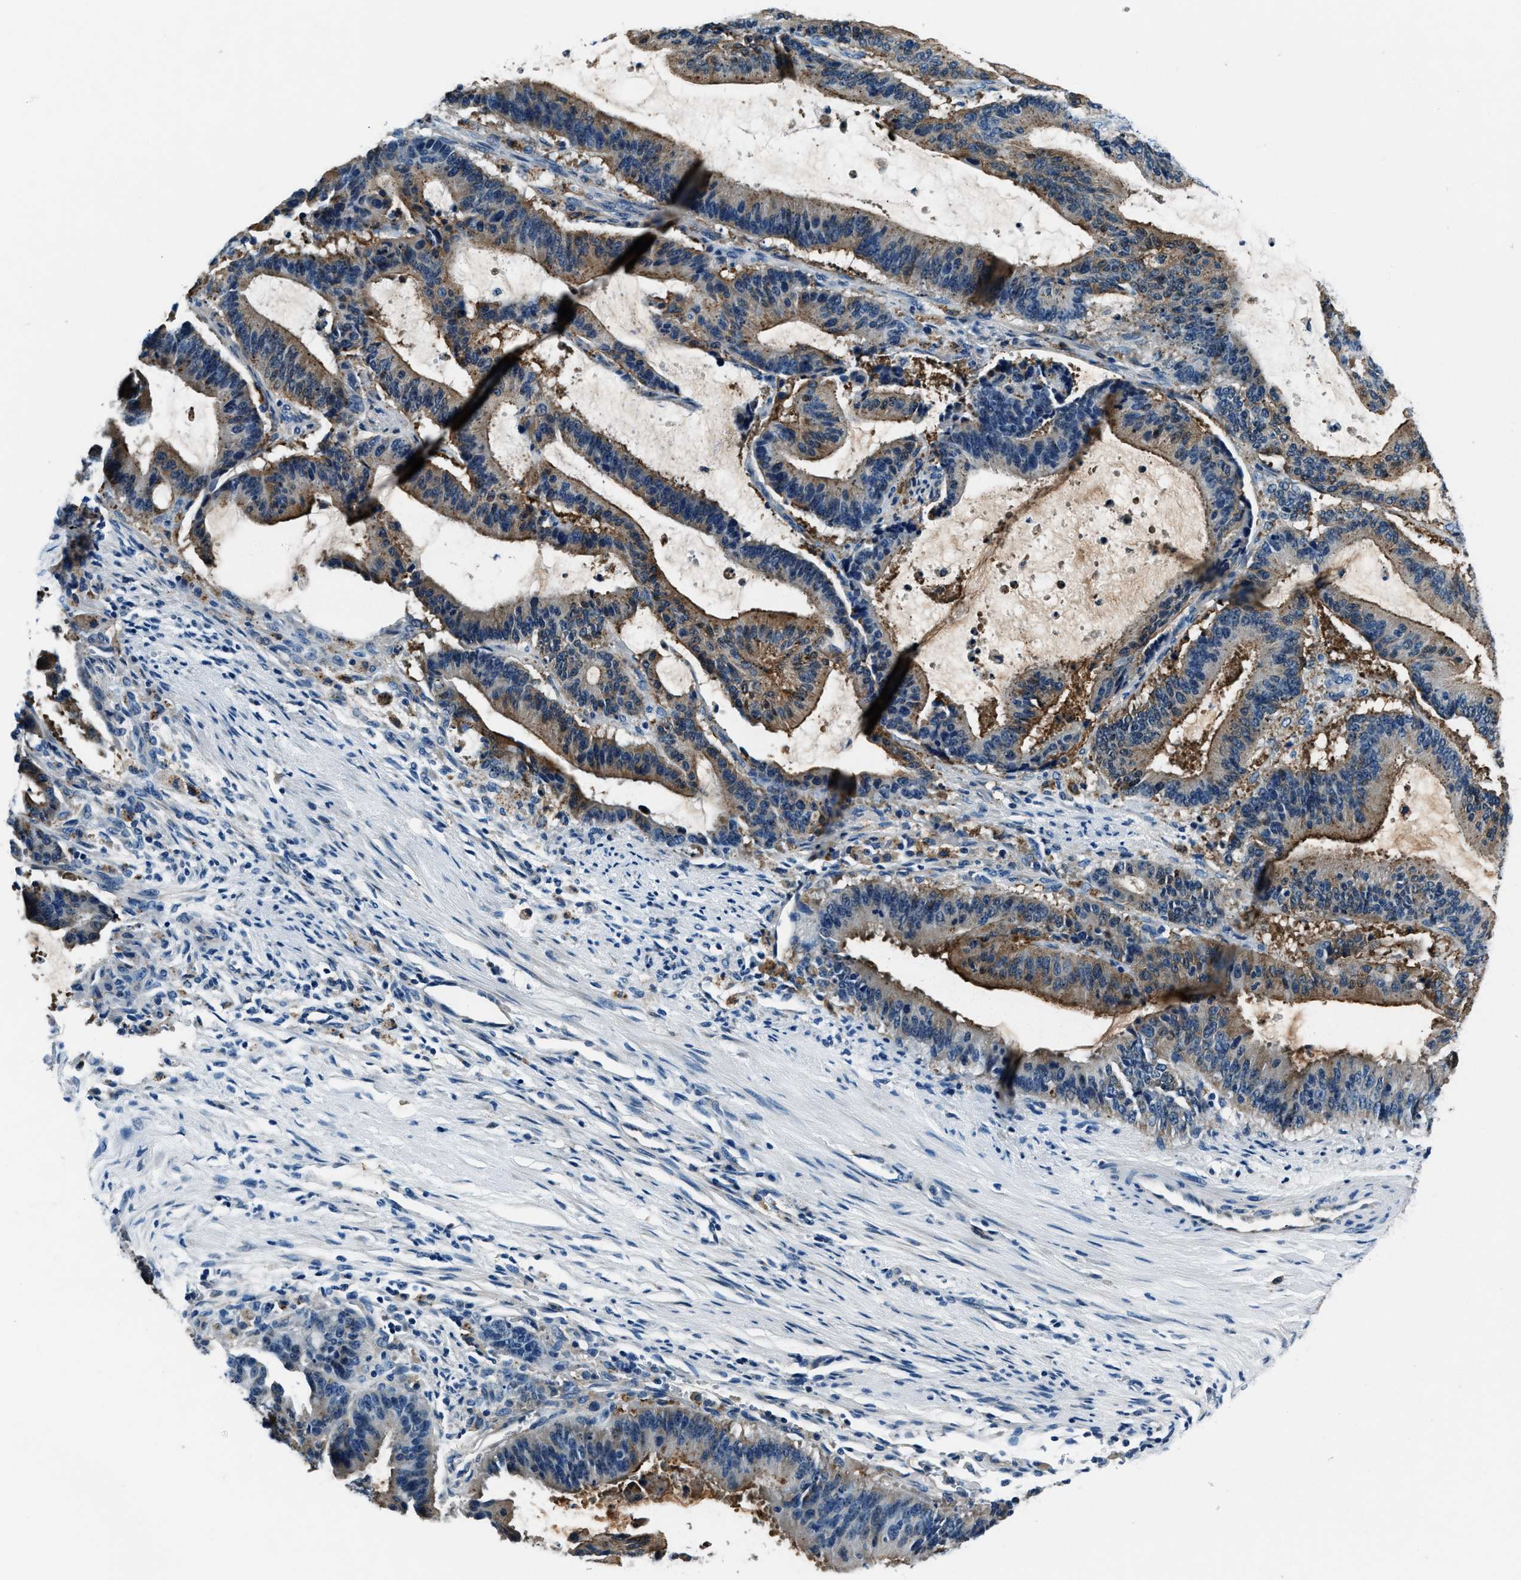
{"staining": {"intensity": "moderate", "quantity": ">75%", "location": "cytoplasmic/membranous"}, "tissue": "liver cancer", "cell_type": "Tumor cells", "image_type": "cancer", "snomed": [{"axis": "morphology", "description": "Normal tissue, NOS"}, {"axis": "morphology", "description": "Cholangiocarcinoma"}, {"axis": "topography", "description": "Liver"}, {"axis": "topography", "description": "Peripheral nerve tissue"}], "caption": "Immunohistochemistry of human liver cancer exhibits medium levels of moderate cytoplasmic/membranous positivity in about >75% of tumor cells.", "gene": "PTPDC1", "patient": {"sex": "female", "age": 73}}